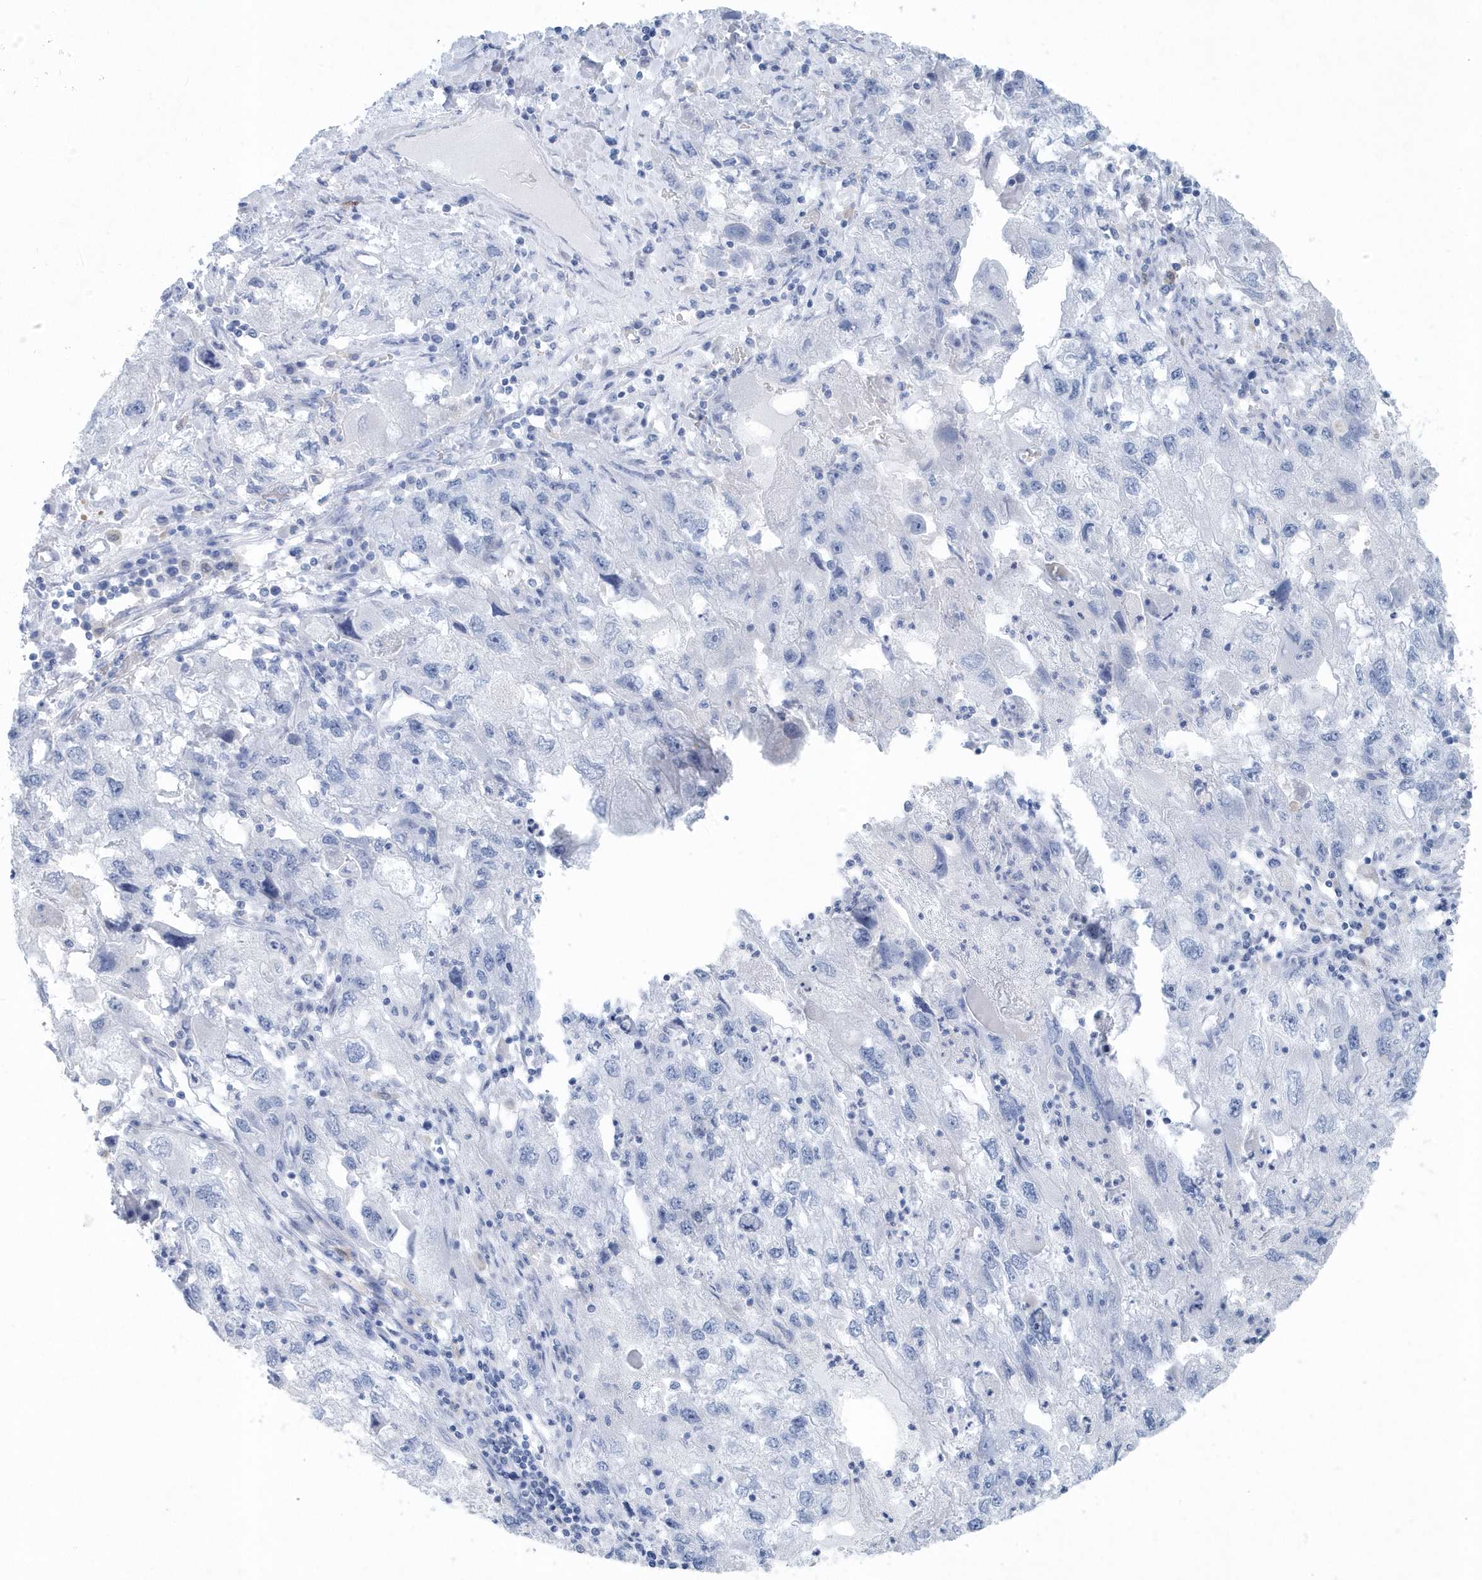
{"staining": {"intensity": "negative", "quantity": "none", "location": "none"}, "tissue": "endometrial cancer", "cell_type": "Tumor cells", "image_type": "cancer", "snomed": [{"axis": "morphology", "description": "Adenocarcinoma, NOS"}, {"axis": "topography", "description": "Endometrium"}], "caption": "Immunohistochemistry (IHC) image of neoplastic tissue: endometrial cancer stained with DAB (3,3'-diaminobenzidine) displays no significant protein expression in tumor cells.", "gene": "FAM98A", "patient": {"sex": "female", "age": 49}}